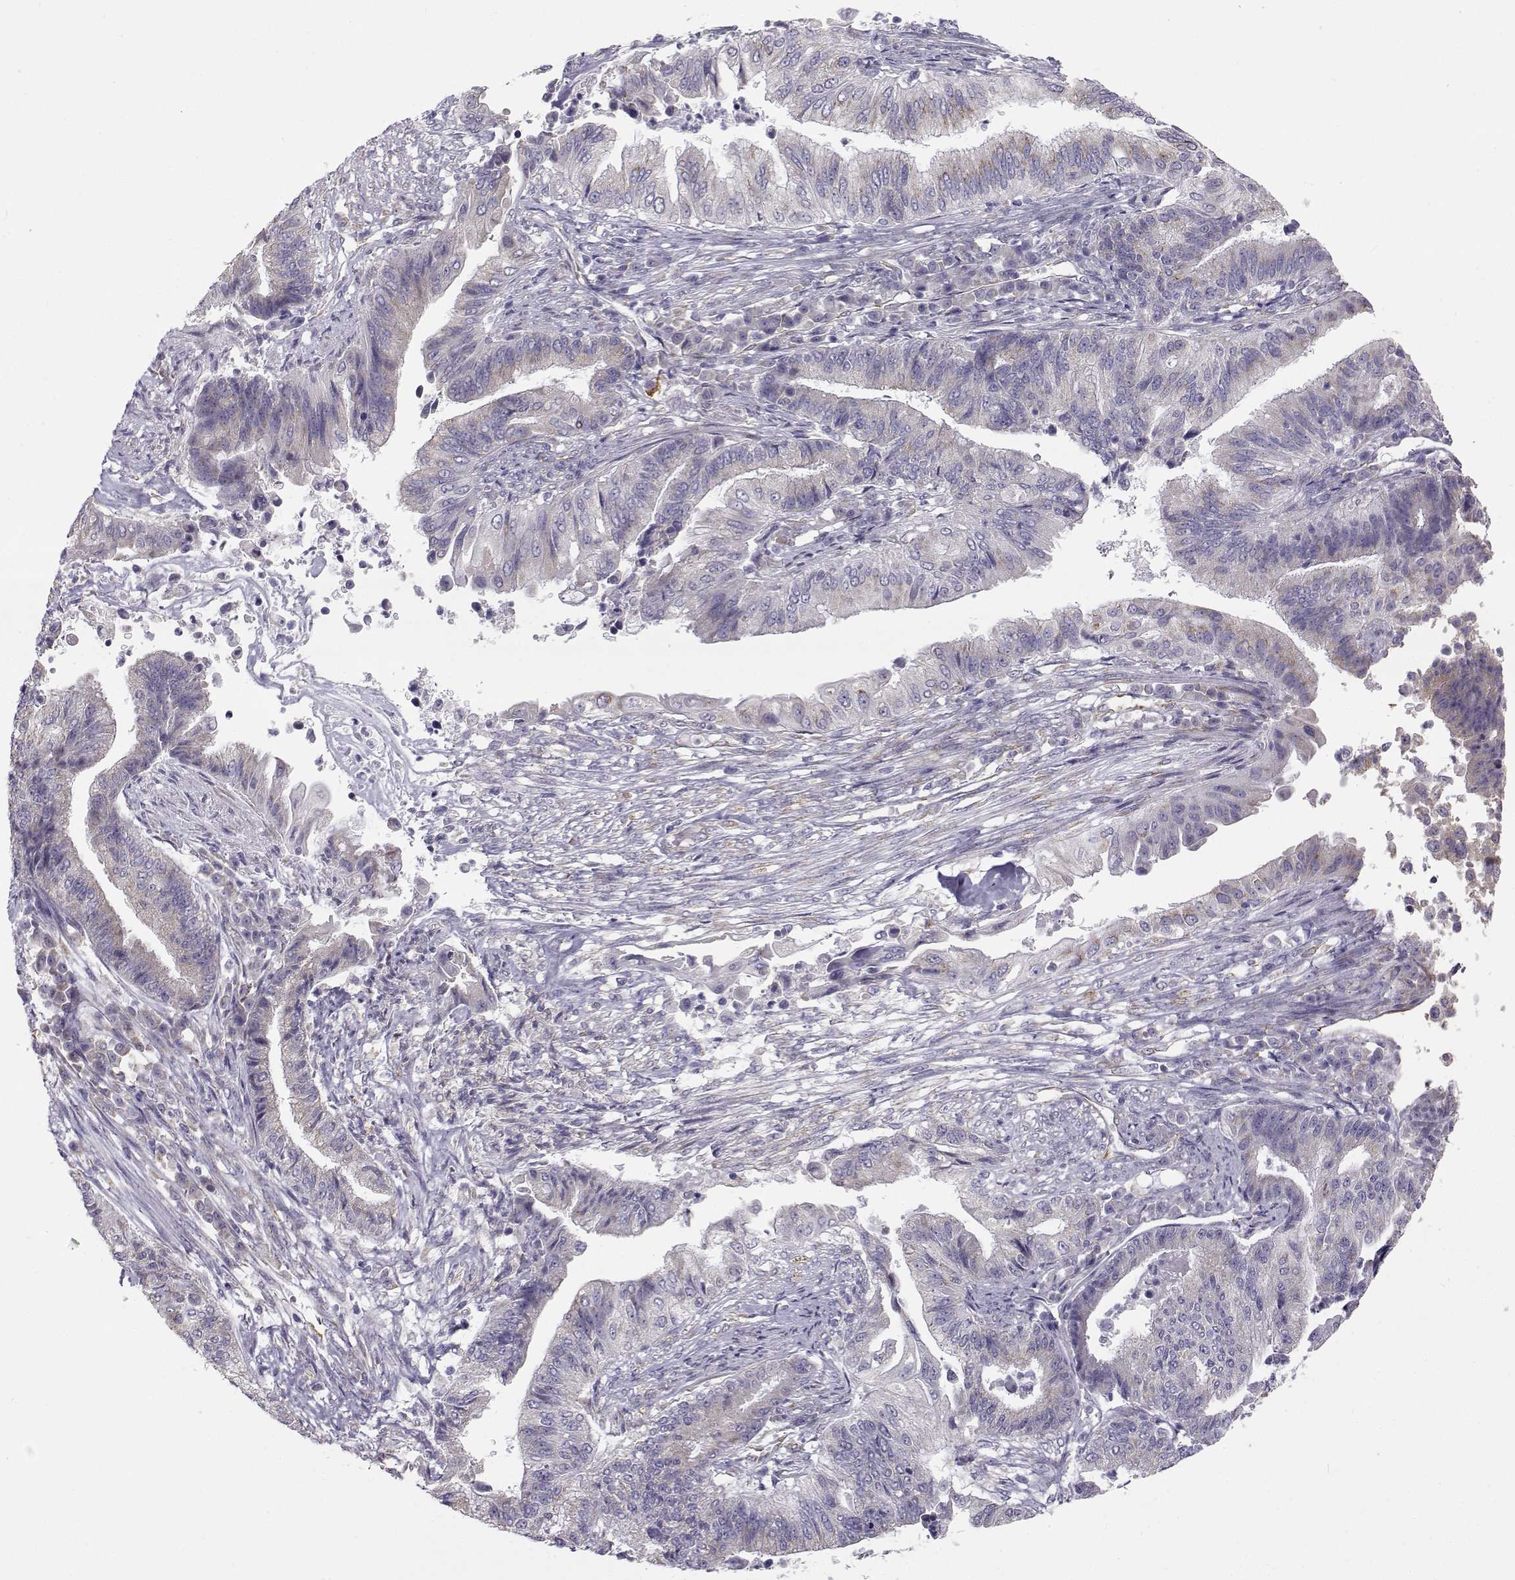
{"staining": {"intensity": "negative", "quantity": "none", "location": "none"}, "tissue": "endometrial cancer", "cell_type": "Tumor cells", "image_type": "cancer", "snomed": [{"axis": "morphology", "description": "Adenocarcinoma, NOS"}, {"axis": "topography", "description": "Uterus"}, {"axis": "topography", "description": "Endometrium"}], "caption": "Human endometrial cancer (adenocarcinoma) stained for a protein using immunohistochemistry reveals no expression in tumor cells.", "gene": "BEND6", "patient": {"sex": "female", "age": 54}}